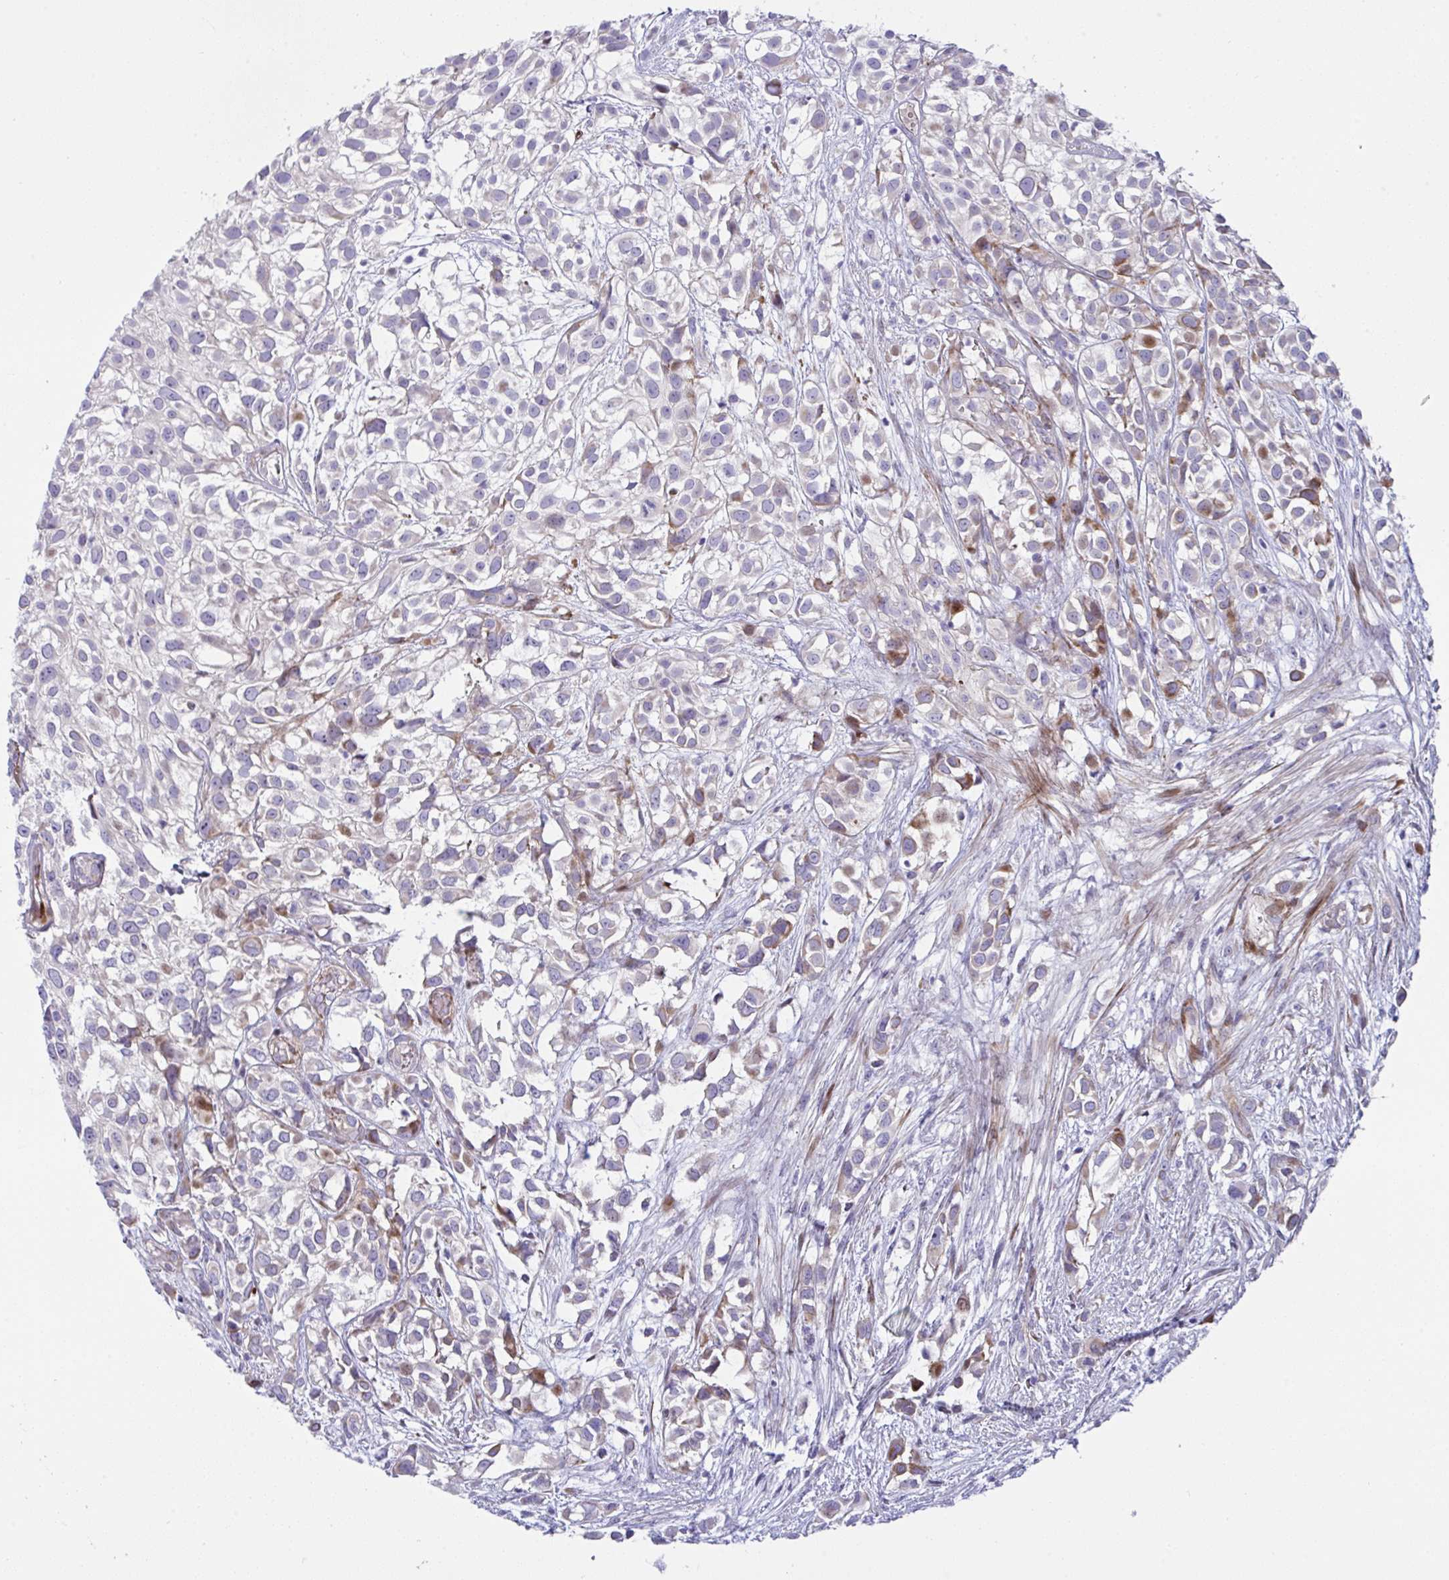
{"staining": {"intensity": "moderate", "quantity": "<25%", "location": "cytoplasmic/membranous"}, "tissue": "urothelial cancer", "cell_type": "Tumor cells", "image_type": "cancer", "snomed": [{"axis": "morphology", "description": "Urothelial carcinoma, High grade"}, {"axis": "topography", "description": "Urinary bladder"}], "caption": "Immunohistochemical staining of human urothelial cancer exhibits low levels of moderate cytoplasmic/membranous expression in approximately <25% of tumor cells.", "gene": "ZNF713", "patient": {"sex": "male", "age": 56}}